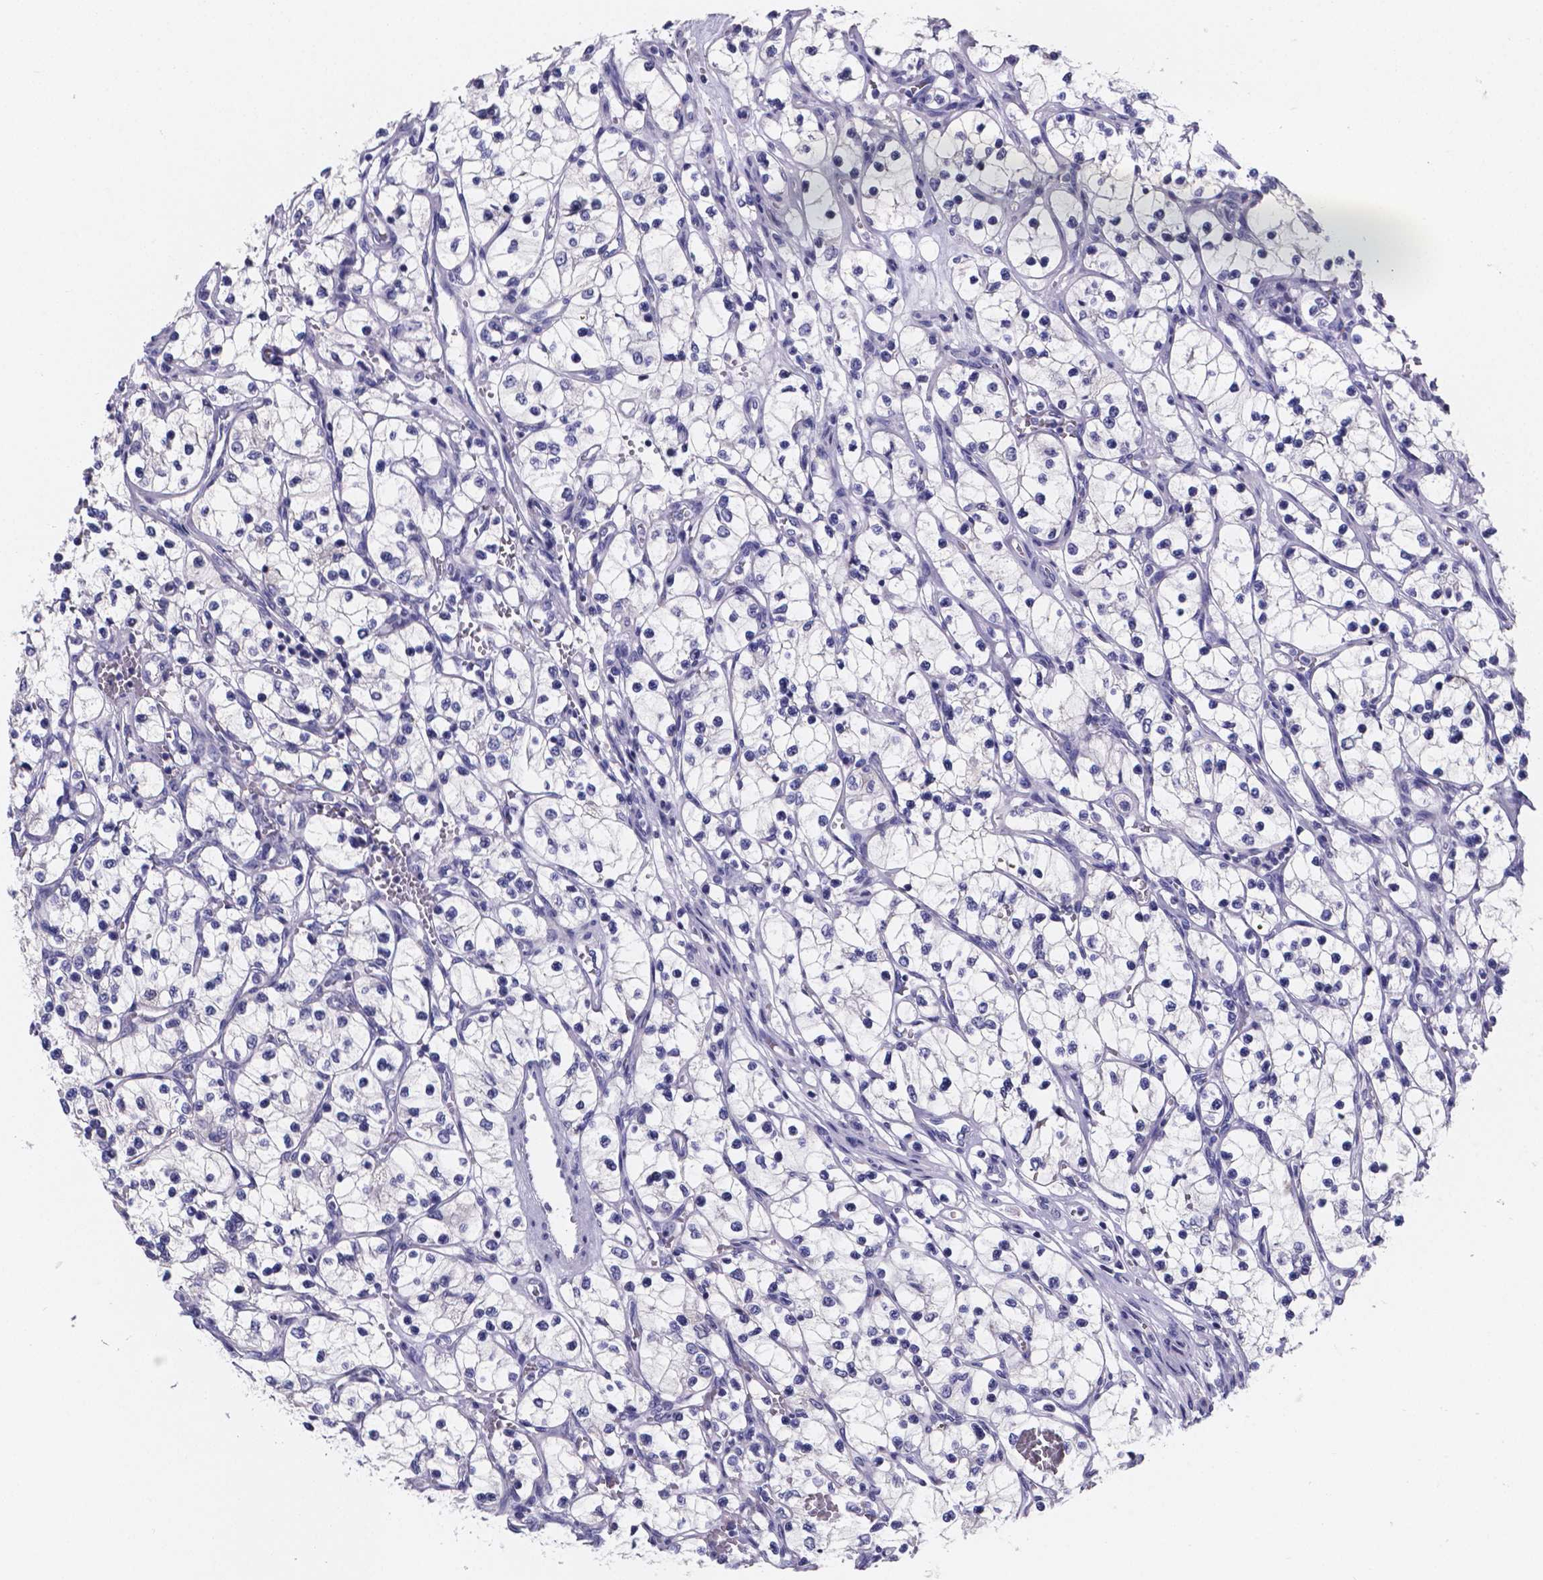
{"staining": {"intensity": "negative", "quantity": "none", "location": "none"}, "tissue": "renal cancer", "cell_type": "Tumor cells", "image_type": "cancer", "snomed": [{"axis": "morphology", "description": "Adenocarcinoma, NOS"}, {"axis": "topography", "description": "Kidney"}], "caption": "Tumor cells show no significant staining in renal cancer. (DAB immunohistochemistry, high magnification).", "gene": "PAH", "patient": {"sex": "female", "age": 69}}